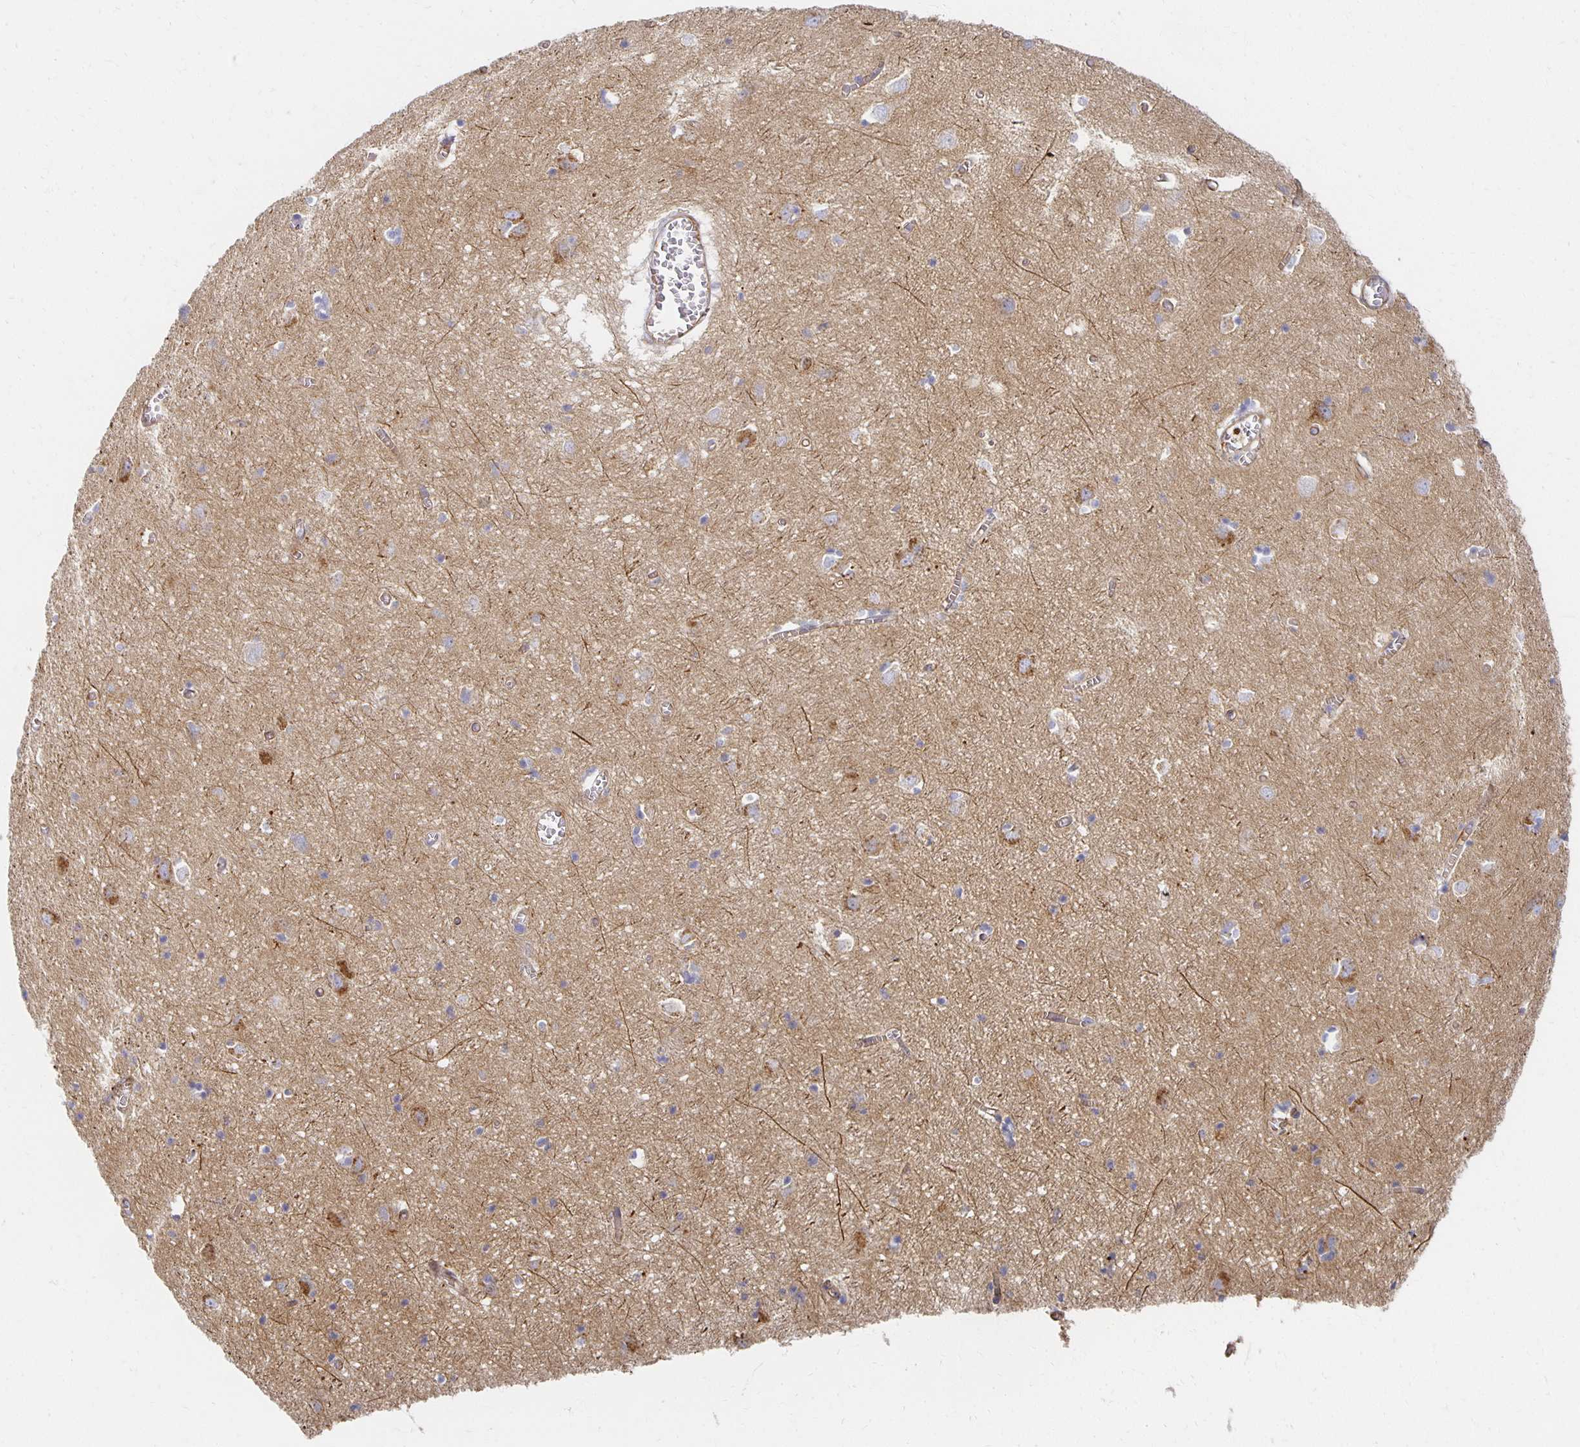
{"staining": {"intensity": "weak", "quantity": ">75%", "location": "cytoplasmic/membranous"}, "tissue": "cerebral cortex", "cell_type": "Endothelial cells", "image_type": "normal", "snomed": [{"axis": "morphology", "description": "Normal tissue, NOS"}, {"axis": "topography", "description": "Cerebral cortex"}], "caption": "IHC image of normal cerebral cortex: cerebral cortex stained using immunohistochemistry demonstrates low levels of weak protein expression localized specifically in the cytoplasmic/membranous of endothelial cells, appearing as a cytoplasmic/membranous brown color.", "gene": "TAAR1", "patient": {"sex": "male", "age": 70}}